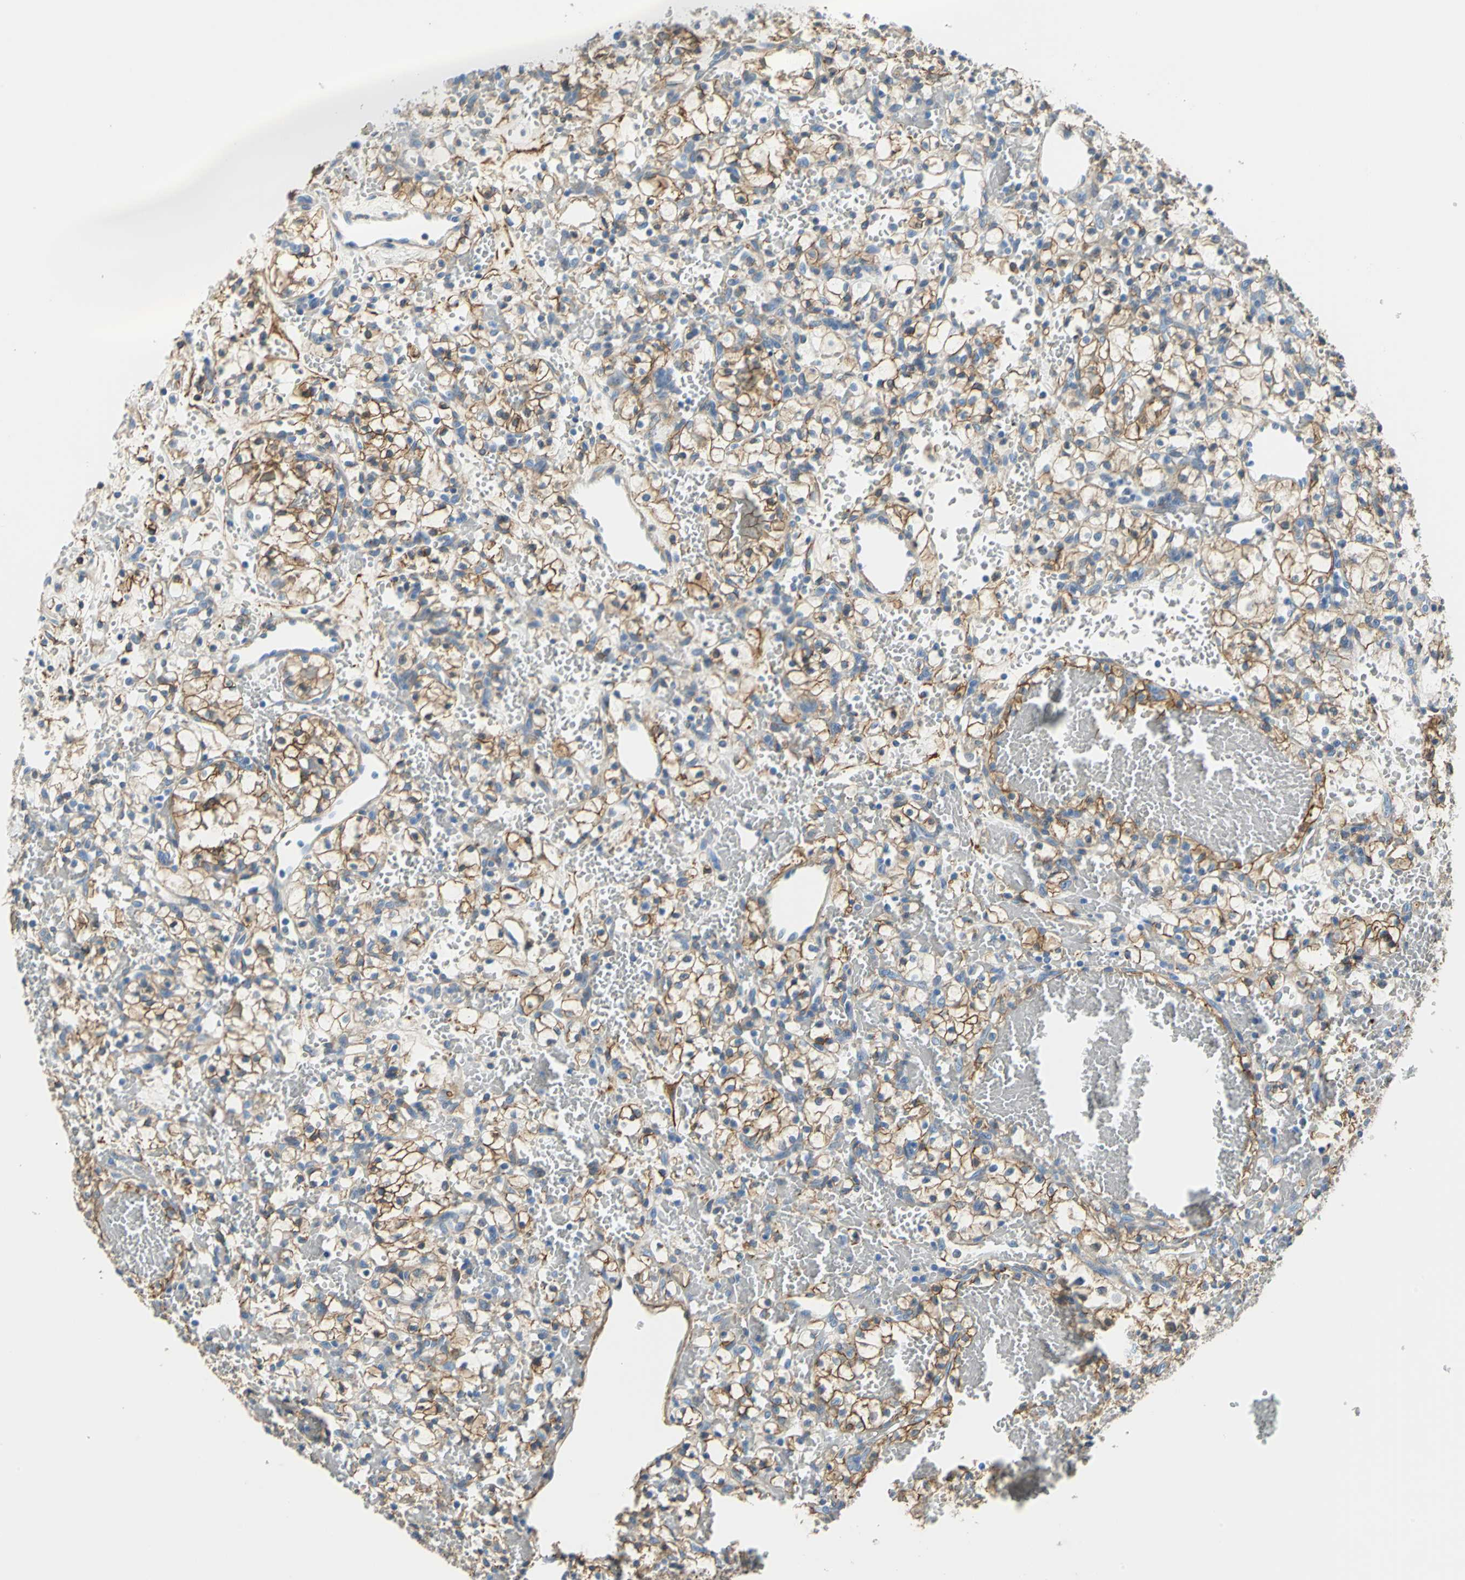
{"staining": {"intensity": "strong", "quantity": ">75%", "location": "cytoplasmic/membranous"}, "tissue": "renal cancer", "cell_type": "Tumor cells", "image_type": "cancer", "snomed": [{"axis": "morphology", "description": "Adenocarcinoma, NOS"}, {"axis": "topography", "description": "Kidney"}], "caption": "Renal adenocarcinoma stained with immunohistochemistry (IHC) displays strong cytoplasmic/membranous positivity in about >75% of tumor cells.", "gene": "AKAP12", "patient": {"sex": "female", "age": 60}}